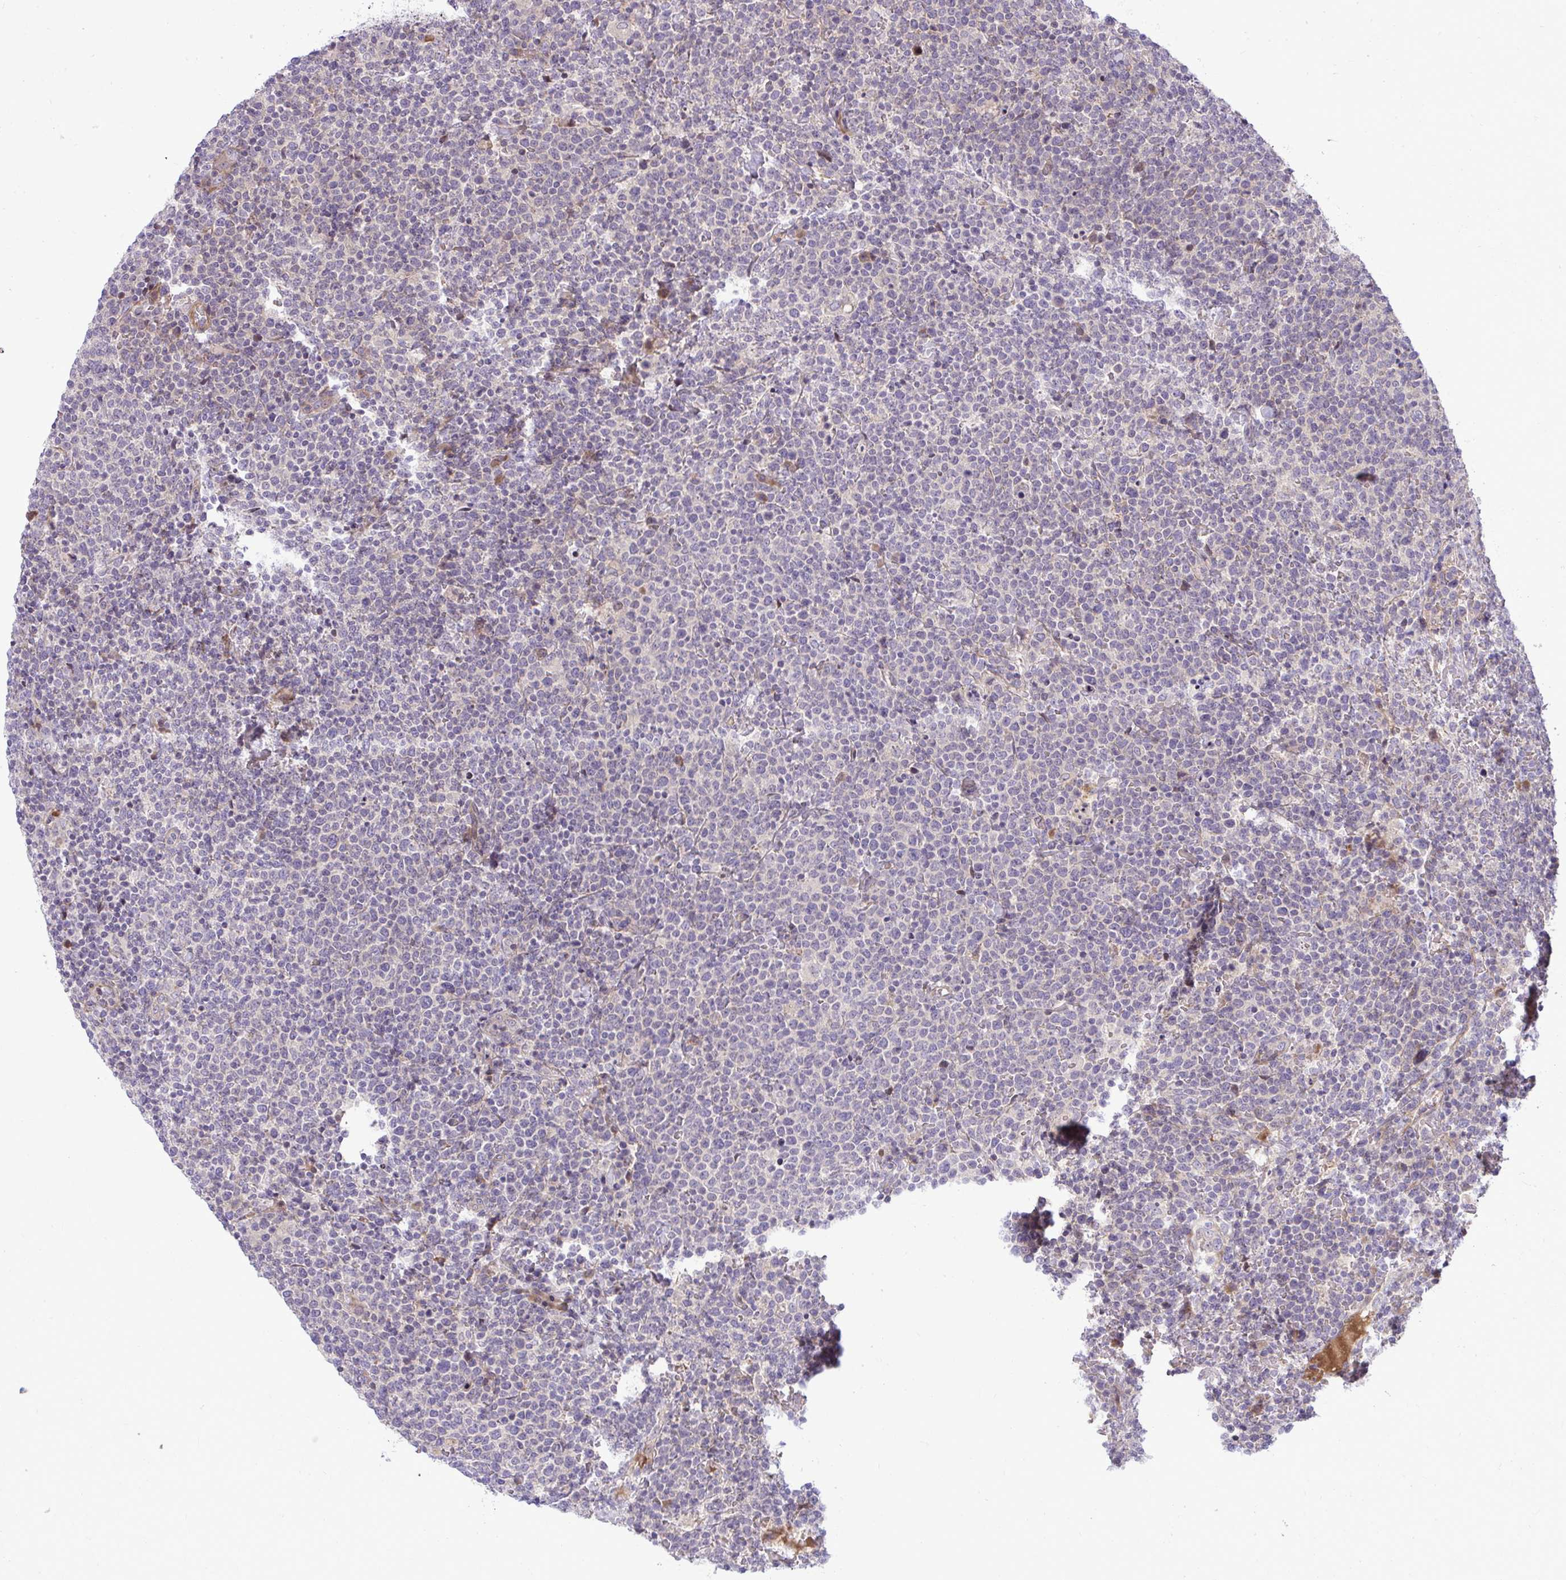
{"staining": {"intensity": "negative", "quantity": "none", "location": "none"}, "tissue": "lymphoma", "cell_type": "Tumor cells", "image_type": "cancer", "snomed": [{"axis": "morphology", "description": "Malignant lymphoma, non-Hodgkin's type, High grade"}, {"axis": "topography", "description": "Lymph node"}], "caption": "High power microscopy micrograph of an immunohistochemistry image of lymphoma, revealing no significant expression in tumor cells.", "gene": "ZSCAN9", "patient": {"sex": "male", "age": 61}}